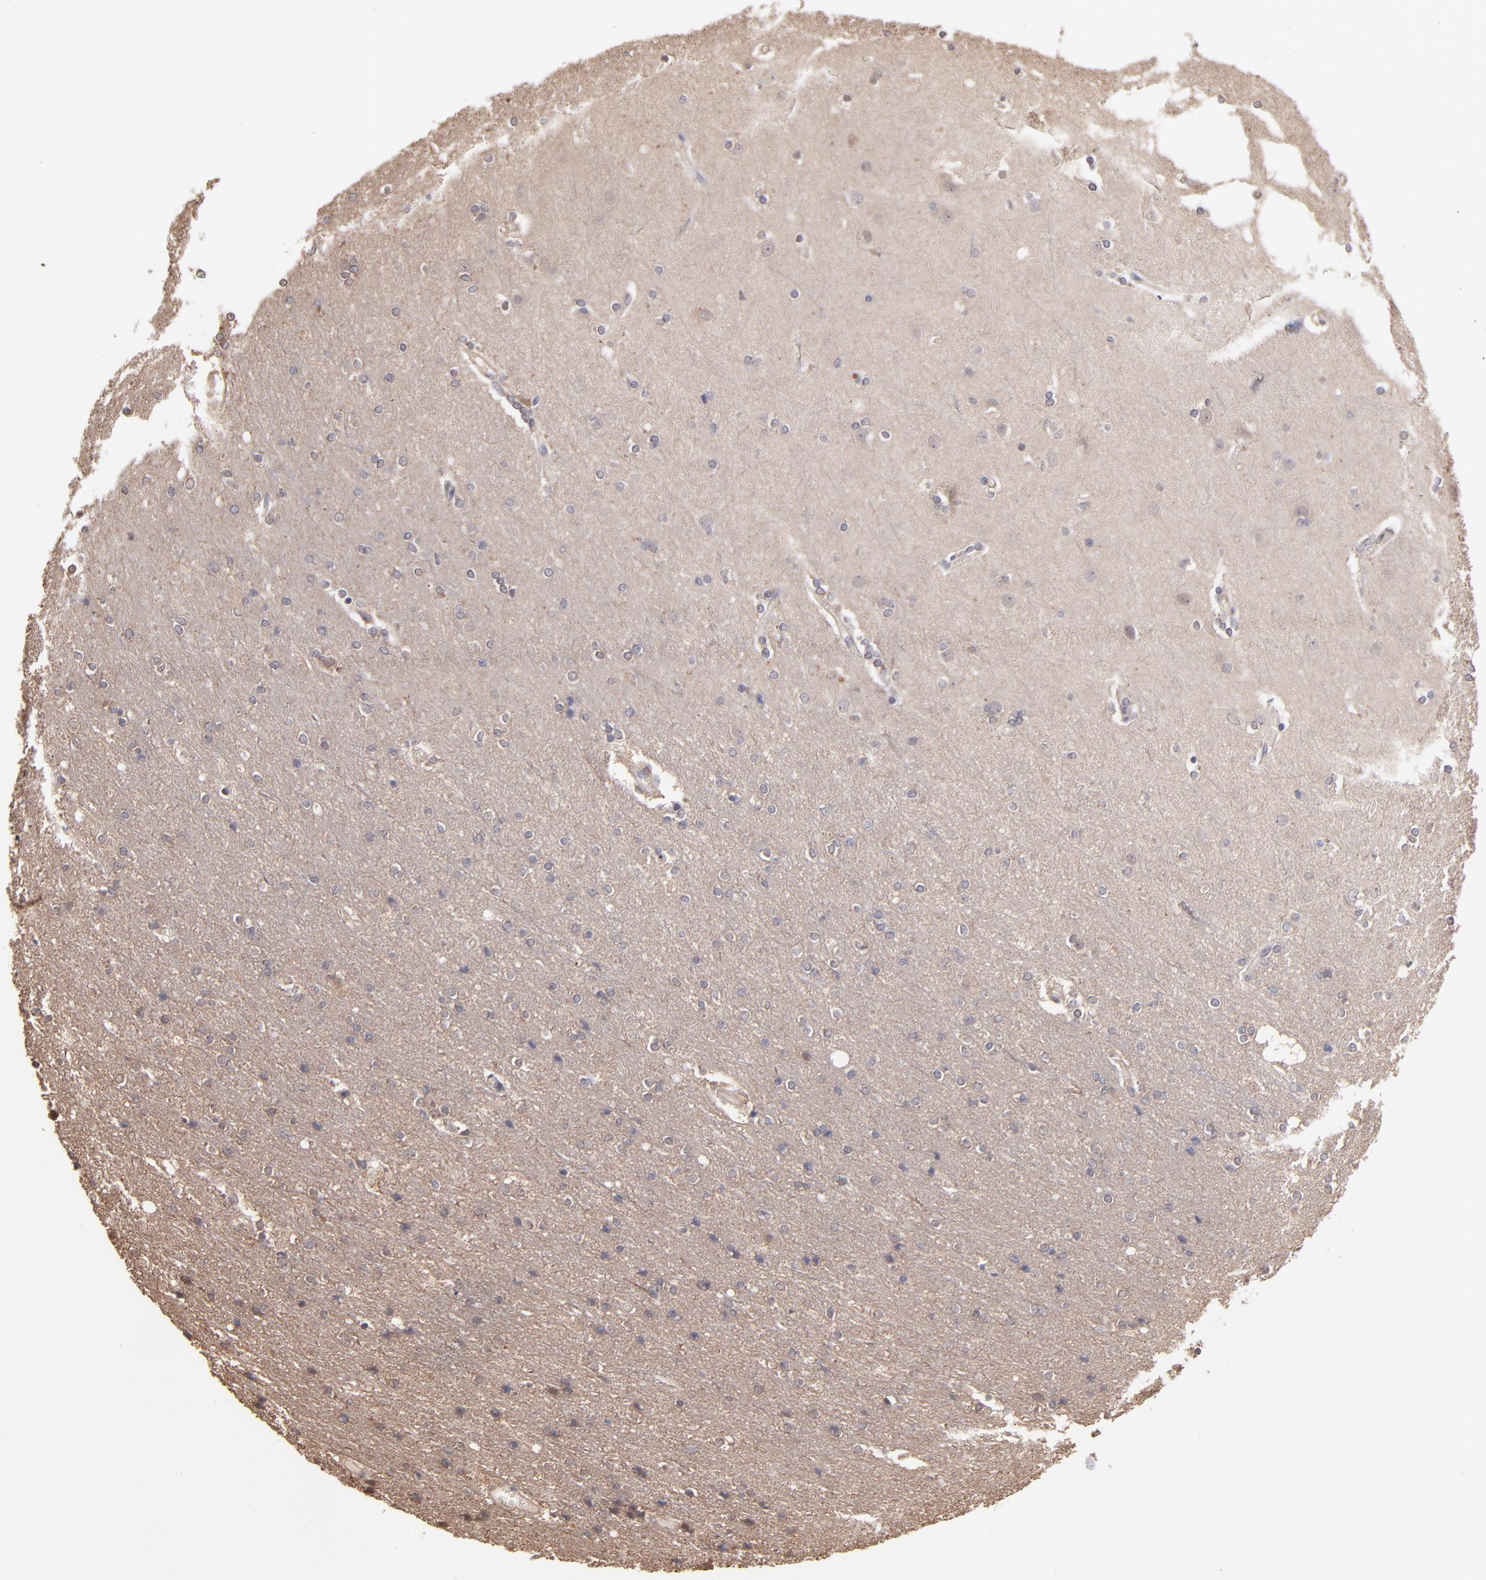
{"staining": {"intensity": "weak", "quantity": "25%-75%", "location": "cytoplasmic/membranous"}, "tissue": "cerebral cortex", "cell_type": "Endothelial cells", "image_type": "normal", "snomed": [{"axis": "morphology", "description": "Normal tissue, NOS"}, {"axis": "topography", "description": "Cerebral cortex"}], "caption": "A photomicrograph of human cerebral cortex stained for a protein reveals weak cytoplasmic/membranous brown staining in endothelial cells. The protein of interest is shown in brown color, while the nuclei are stained blue.", "gene": "MAP2K2", "patient": {"sex": "female", "age": 54}}